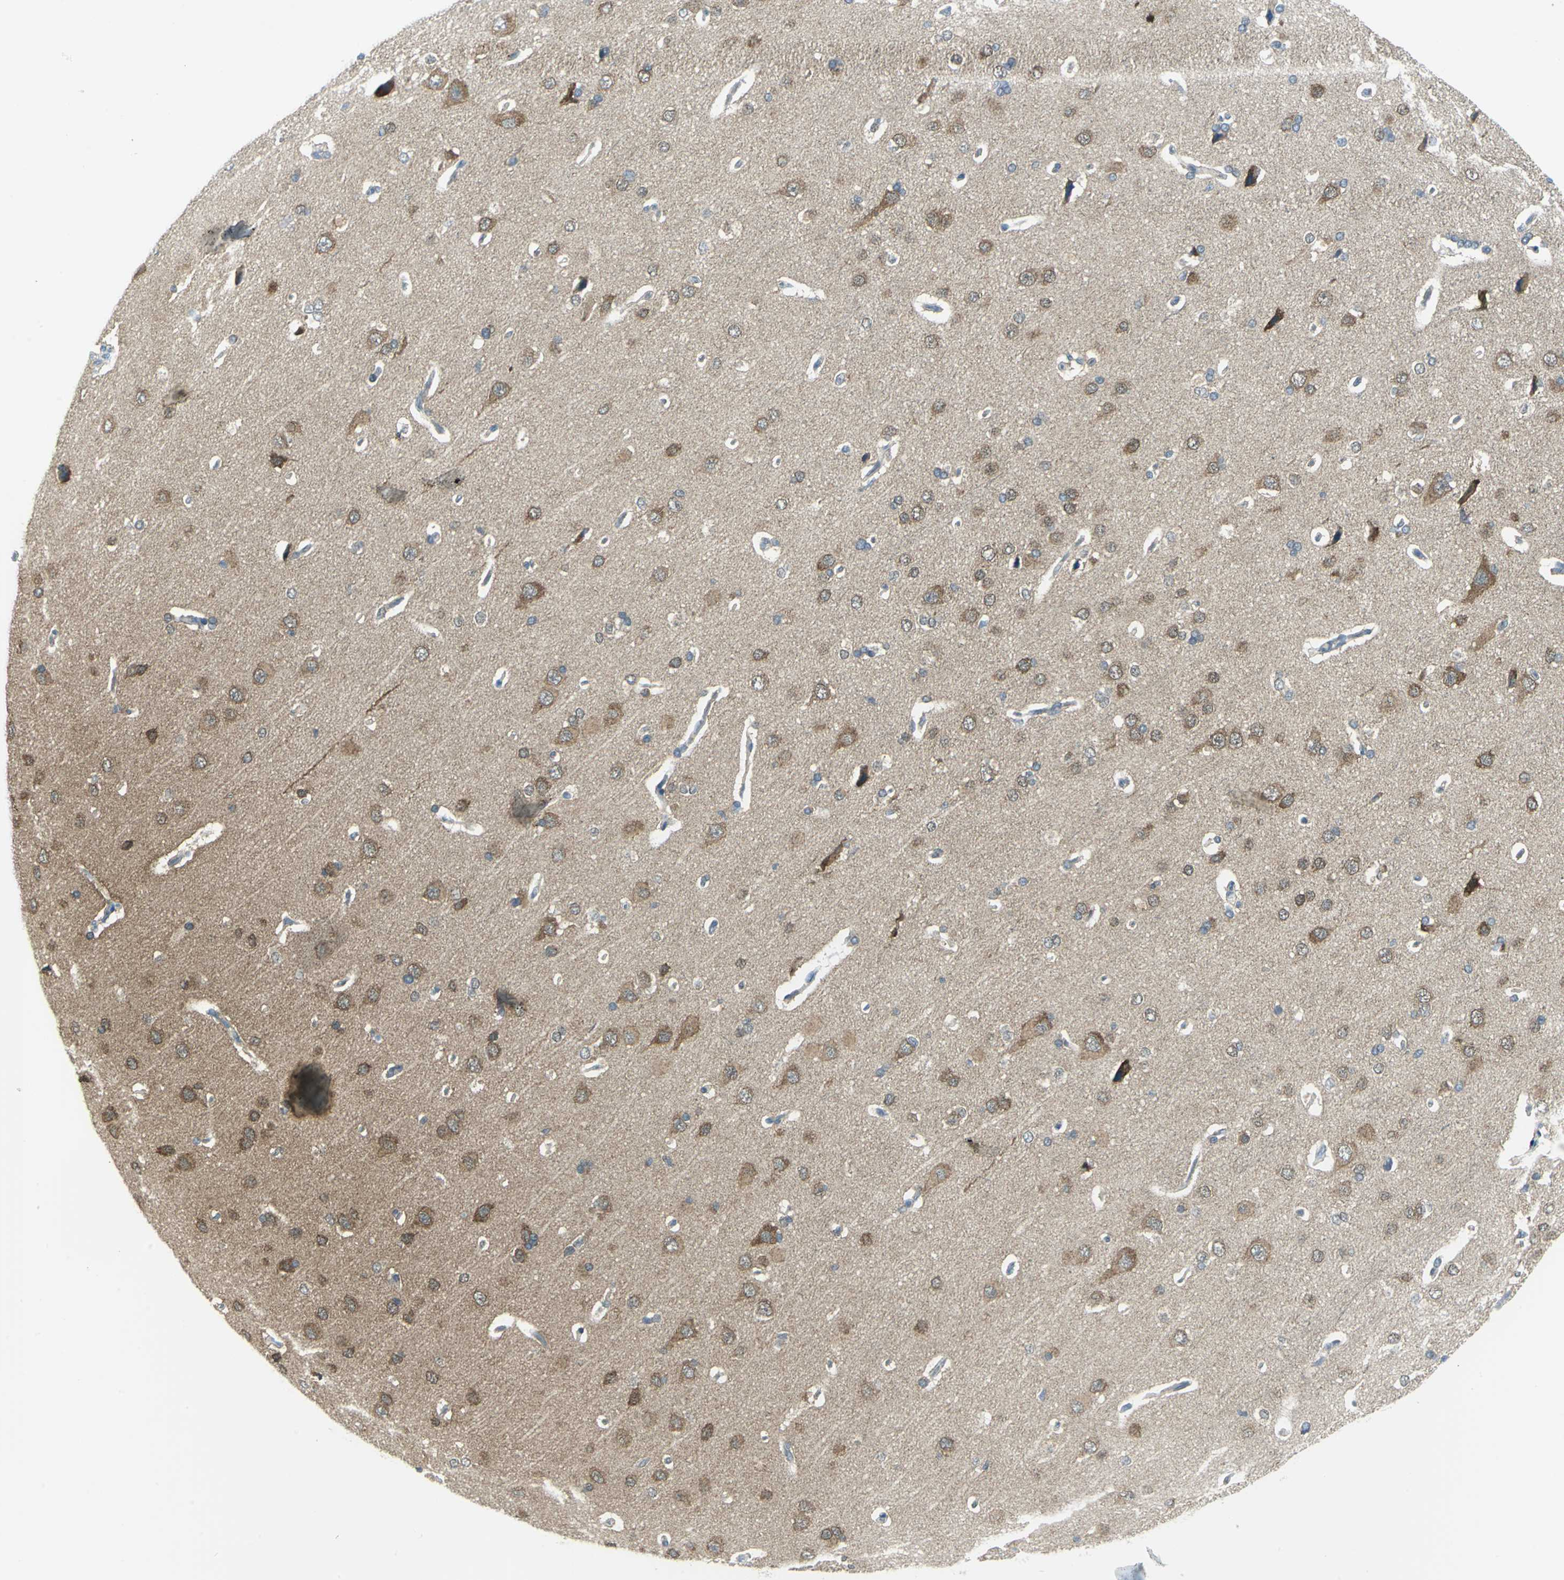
{"staining": {"intensity": "negative", "quantity": "none", "location": "none"}, "tissue": "cerebral cortex", "cell_type": "Endothelial cells", "image_type": "normal", "snomed": [{"axis": "morphology", "description": "Normal tissue, NOS"}, {"axis": "topography", "description": "Cerebral cortex"}], "caption": "DAB (3,3'-diaminobenzidine) immunohistochemical staining of benign cerebral cortex displays no significant staining in endothelial cells.", "gene": "ALDOA", "patient": {"sex": "male", "age": 62}}